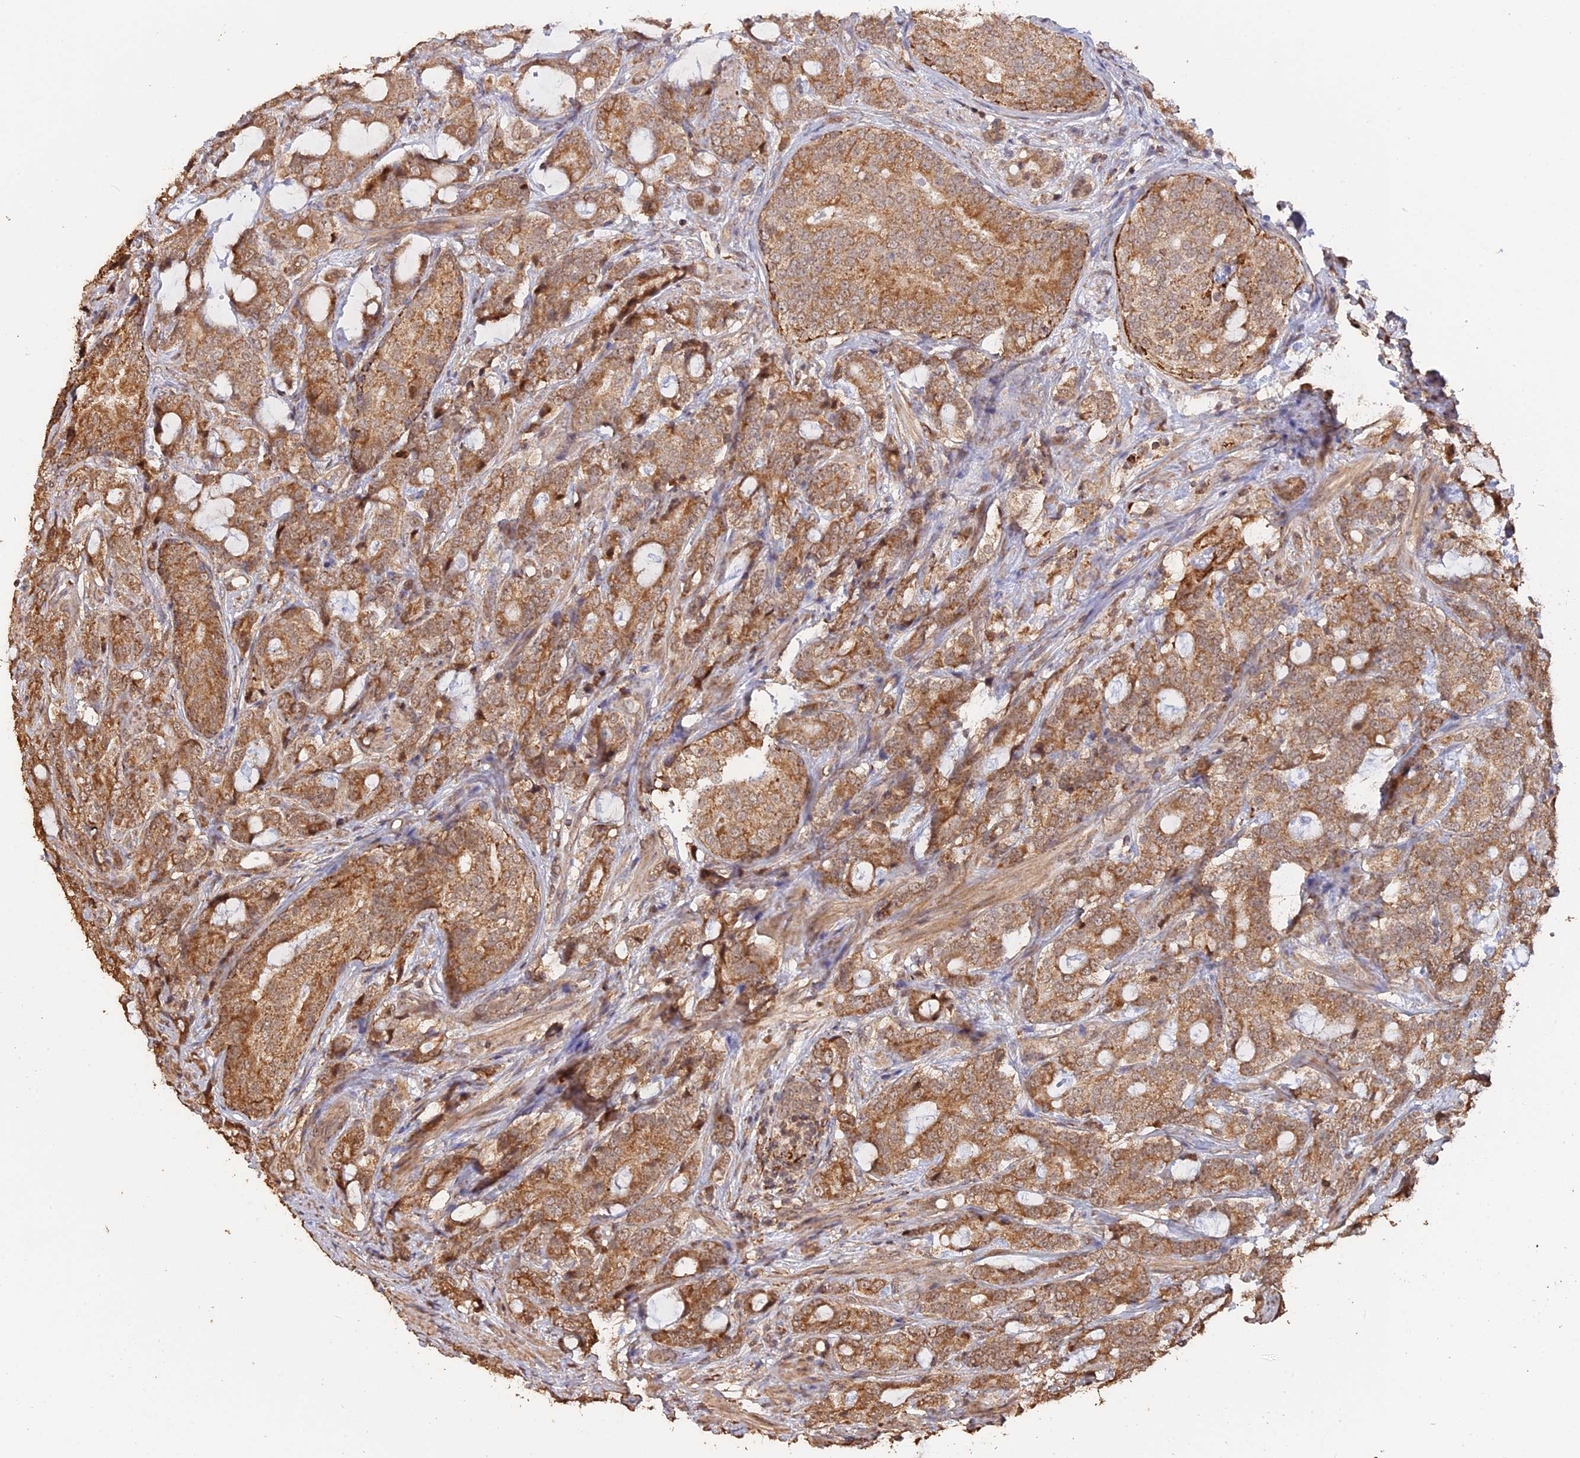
{"staining": {"intensity": "moderate", "quantity": ">75%", "location": "cytoplasmic/membranous"}, "tissue": "prostate cancer", "cell_type": "Tumor cells", "image_type": "cancer", "snomed": [{"axis": "morphology", "description": "Adenocarcinoma, High grade"}, {"axis": "topography", "description": "Prostate"}], "caption": "This image exhibits adenocarcinoma (high-grade) (prostate) stained with immunohistochemistry to label a protein in brown. The cytoplasmic/membranous of tumor cells show moderate positivity for the protein. Nuclei are counter-stained blue.", "gene": "FAM210B", "patient": {"sex": "male", "age": 67}}